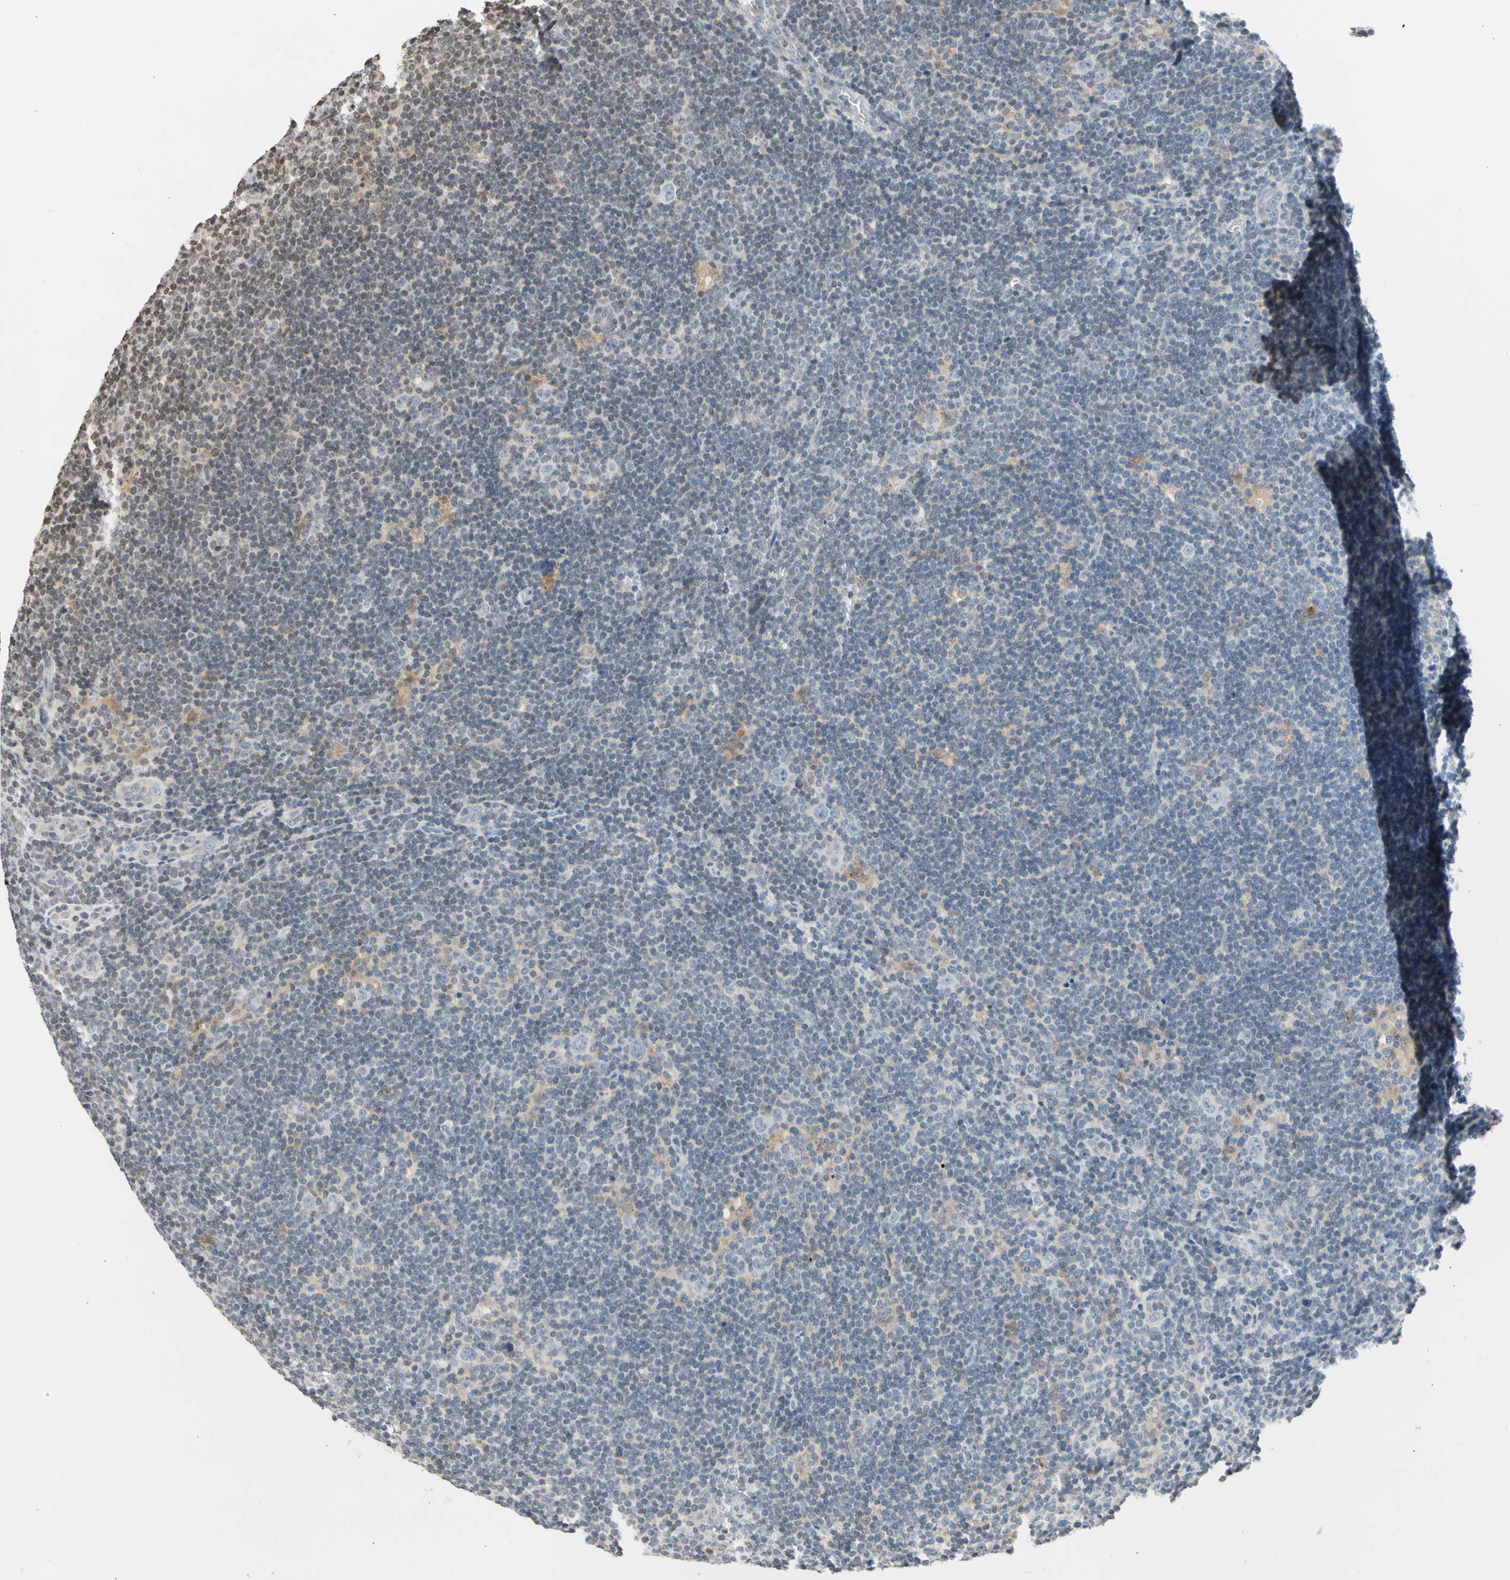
{"staining": {"intensity": "negative", "quantity": "none", "location": "none"}, "tissue": "lymphoma", "cell_type": "Tumor cells", "image_type": "cancer", "snomed": [{"axis": "morphology", "description": "Hodgkin's disease, NOS"}, {"axis": "topography", "description": "Lymph node"}], "caption": "Protein analysis of Hodgkin's disease exhibits no significant expression in tumor cells. (Brightfield microscopy of DAB IHC at high magnification).", "gene": "GPX4", "patient": {"sex": "female", "age": 57}}